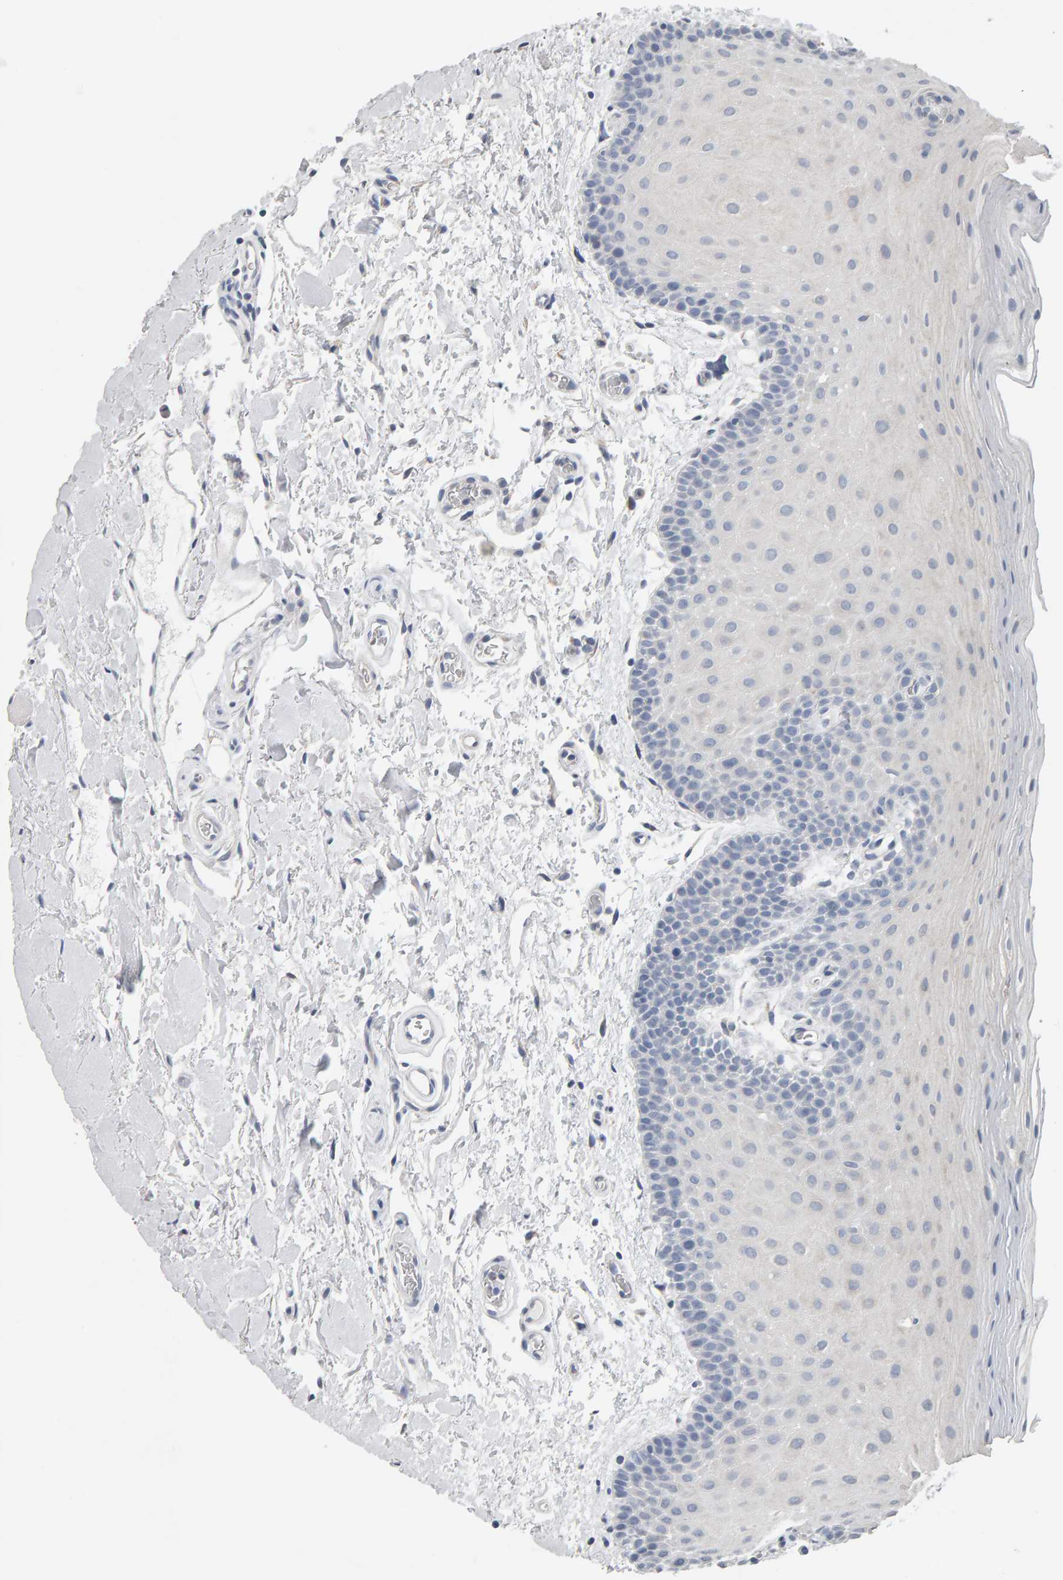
{"staining": {"intensity": "negative", "quantity": "none", "location": "none"}, "tissue": "oral mucosa", "cell_type": "Squamous epithelial cells", "image_type": "normal", "snomed": [{"axis": "morphology", "description": "Normal tissue, NOS"}, {"axis": "topography", "description": "Oral tissue"}], "caption": "Oral mucosa stained for a protein using immunohistochemistry shows no expression squamous epithelial cells.", "gene": "ADHFE1", "patient": {"sex": "male", "age": 62}}